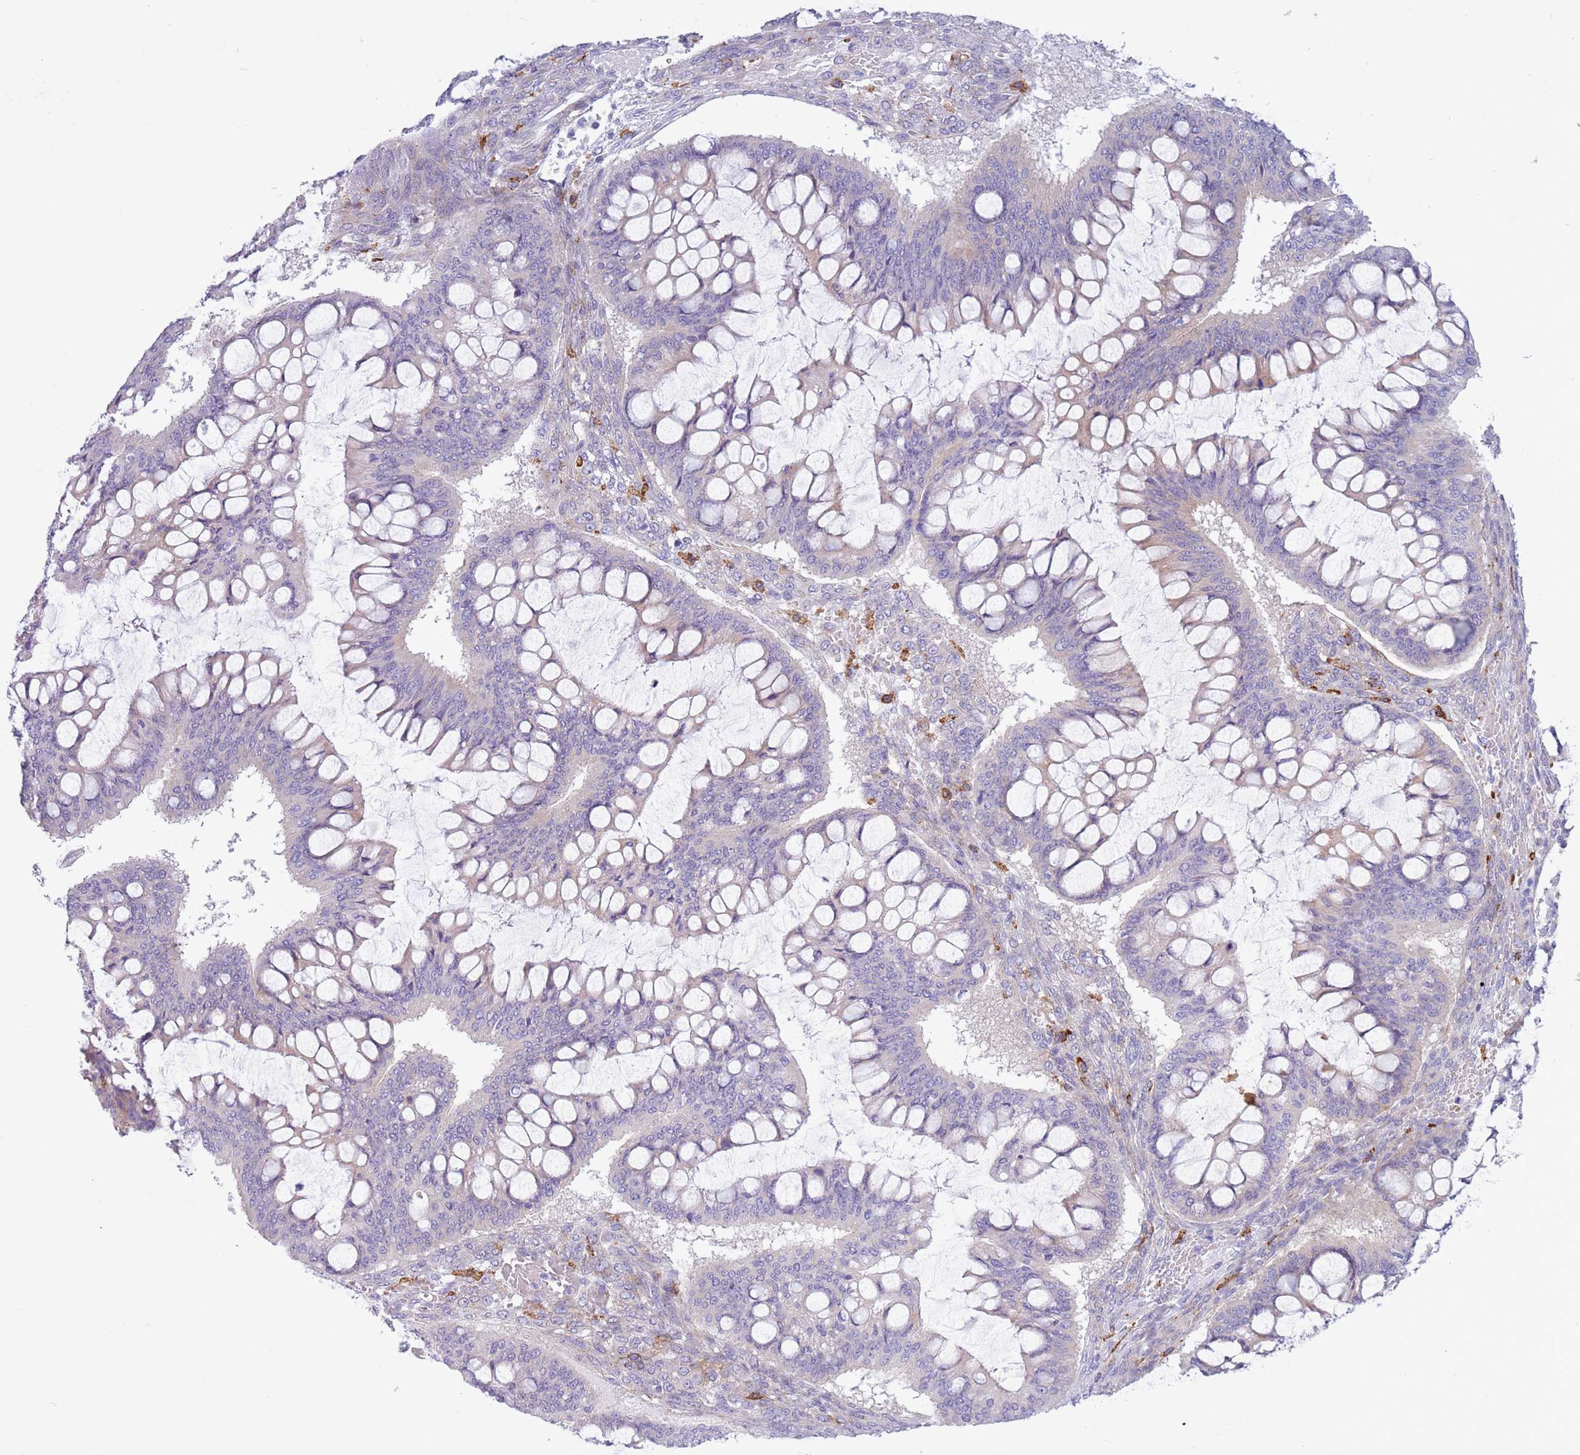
{"staining": {"intensity": "negative", "quantity": "none", "location": "none"}, "tissue": "ovarian cancer", "cell_type": "Tumor cells", "image_type": "cancer", "snomed": [{"axis": "morphology", "description": "Cystadenocarcinoma, mucinous, NOS"}, {"axis": "topography", "description": "Ovary"}], "caption": "A high-resolution histopathology image shows immunohistochemistry staining of ovarian cancer, which demonstrates no significant positivity in tumor cells.", "gene": "SNX6", "patient": {"sex": "female", "age": 73}}